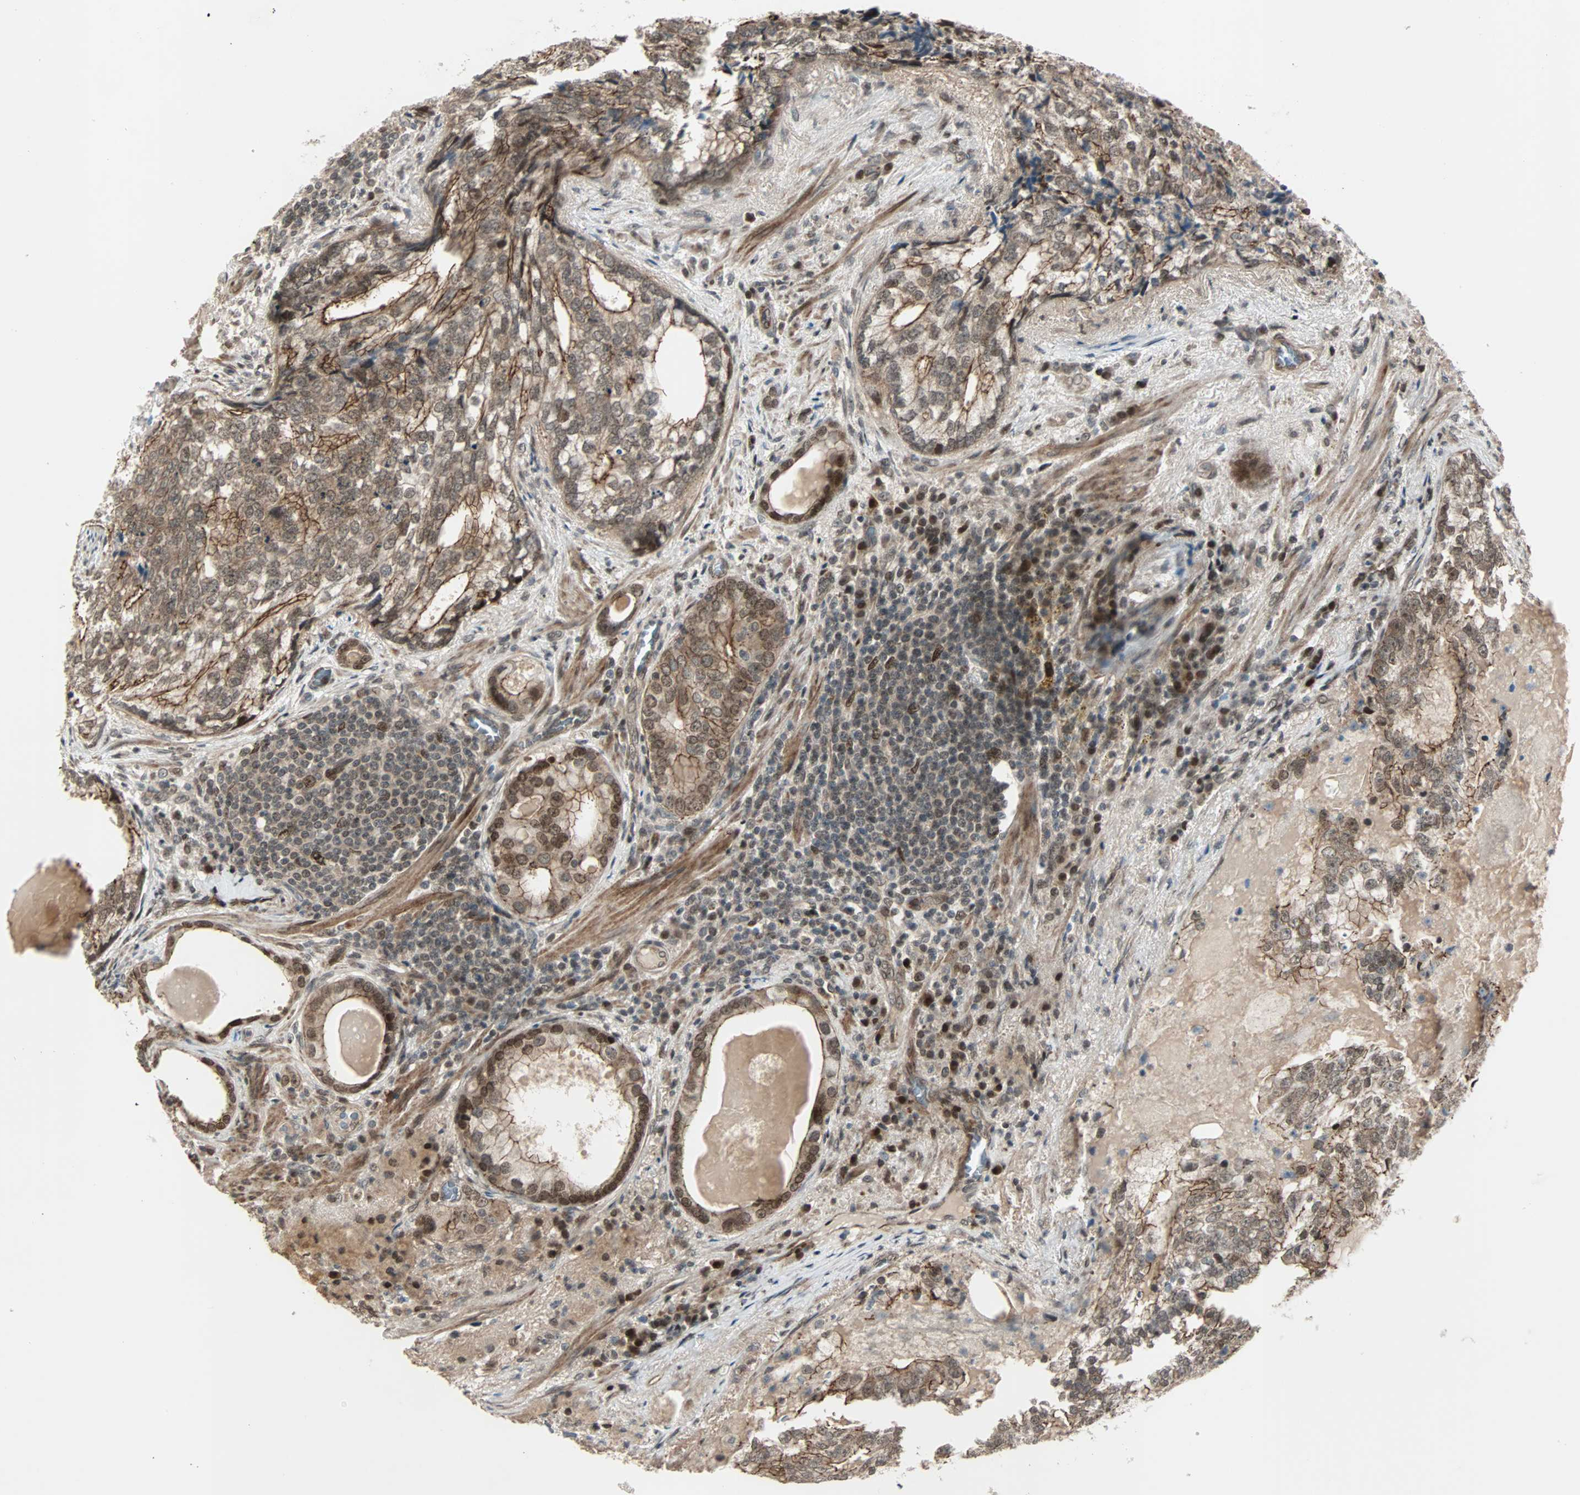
{"staining": {"intensity": "moderate", "quantity": ">75%", "location": "cytoplasmic/membranous,nuclear"}, "tissue": "prostate cancer", "cell_type": "Tumor cells", "image_type": "cancer", "snomed": [{"axis": "morphology", "description": "Adenocarcinoma, High grade"}, {"axis": "topography", "description": "Prostate"}], "caption": "Prostate cancer stained with DAB IHC displays medium levels of moderate cytoplasmic/membranous and nuclear expression in approximately >75% of tumor cells. (IHC, brightfield microscopy, high magnification).", "gene": "CBX4", "patient": {"sex": "male", "age": 66}}